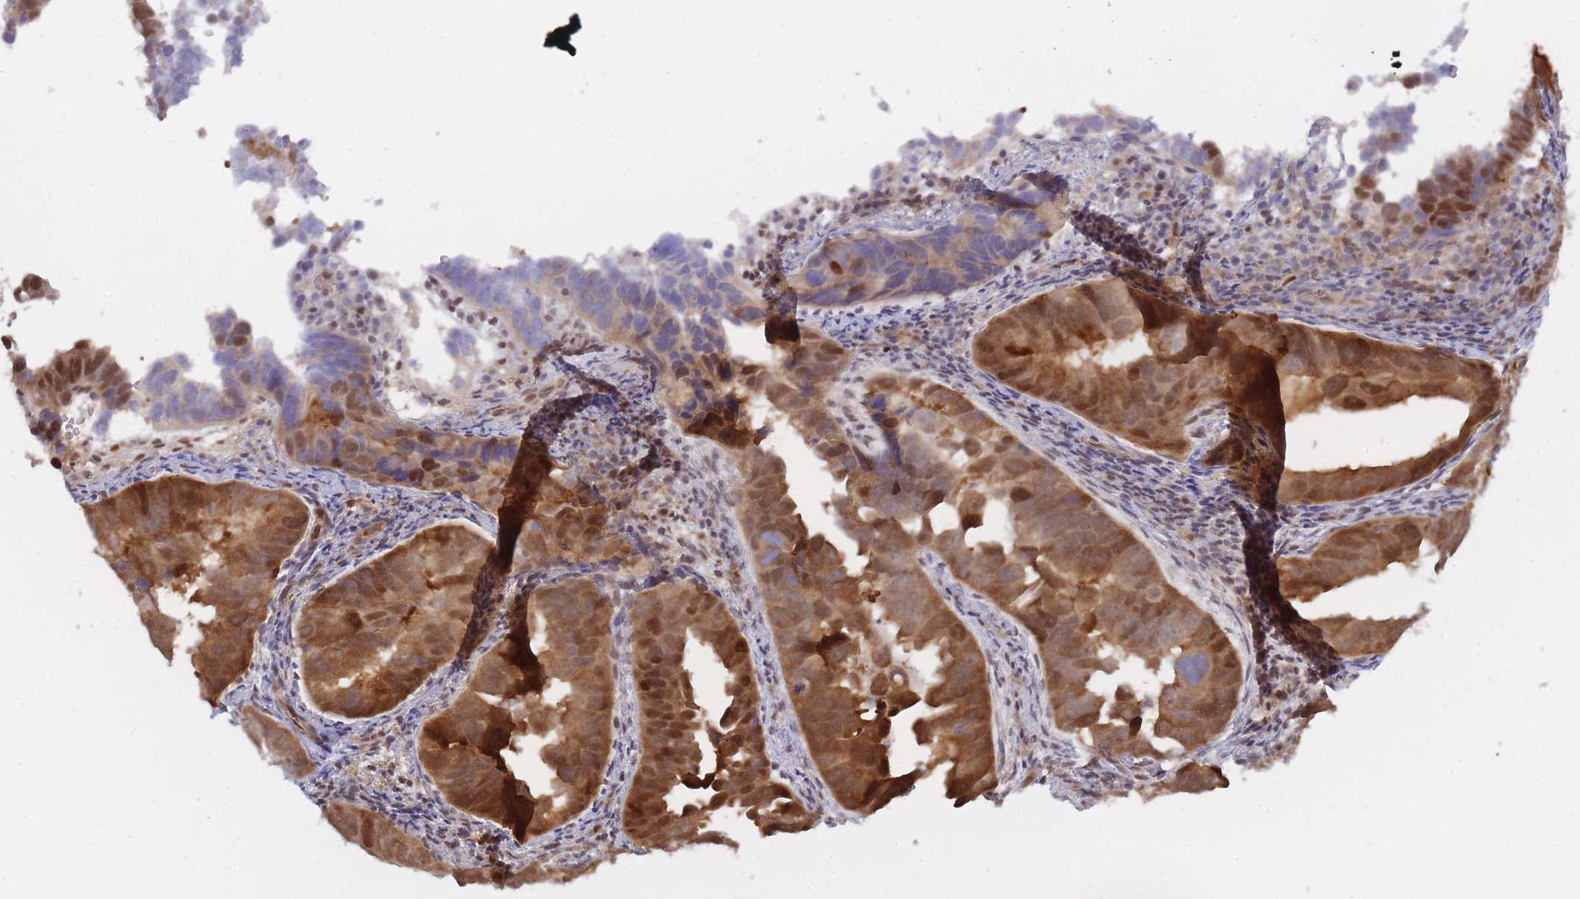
{"staining": {"intensity": "strong", "quantity": ">75%", "location": "cytoplasmic/membranous"}, "tissue": "endometrial cancer", "cell_type": "Tumor cells", "image_type": "cancer", "snomed": [{"axis": "morphology", "description": "Adenocarcinoma, NOS"}, {"axis": "topography", "description": "Endometrium"}], "caption": "Immunohistochemistry (IHC) micrograph of neoplastic tissue: human endometrial cancer stained using IHC exhibits high levels of strong protein expression localized specifically in the cytoplasmic/membranous of tumor cells, appearing as a cytoplasmic/membranous brown color.", "gene": "NSFL1C", "patient": {"sex": "female", "age": 75}}